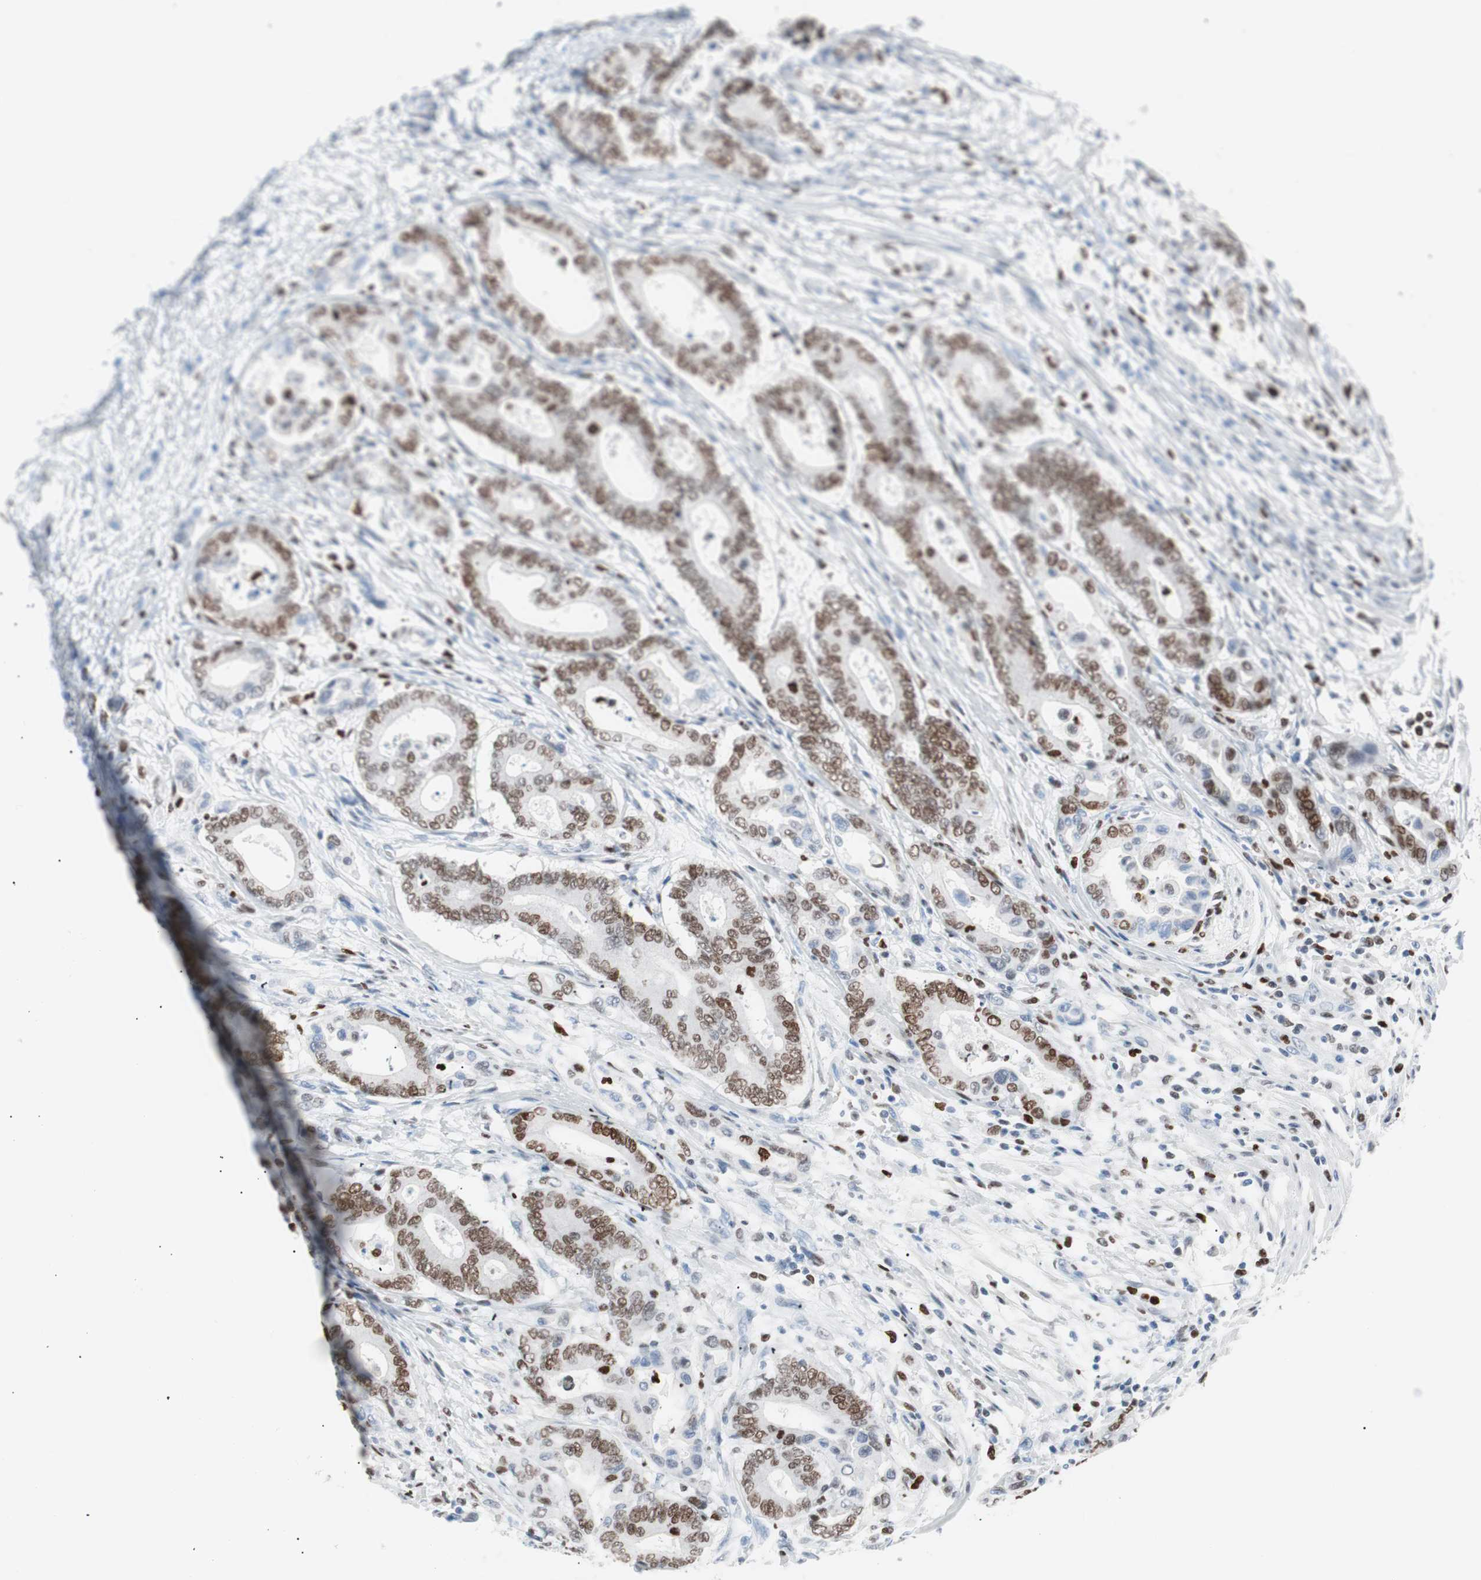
{"staining": {"intensity": "moderate", "quantity": ">75%", "location": "nuclear"}, "tissue": "colorectal cancer", "cell_type": "Tumor cells", "image_type": "cancer", "snomed": [{"axis": "morphology", "description": "Normal tissue, NOS"}, {"axis": "morphology", "description": "Adenocarcinoma, NOS"}, {"axis": "topography", "description": "Colon"}], "caption": "IHC of human colorectal adenocarcinoma exhibits medium levels of moderate nuclear staining in about >75% of tumor cells. (DAB IHC with brightfield microscopy, high magnification).", "gene": "CEBPB", "patient": {"sex": "male", "age": 82}}